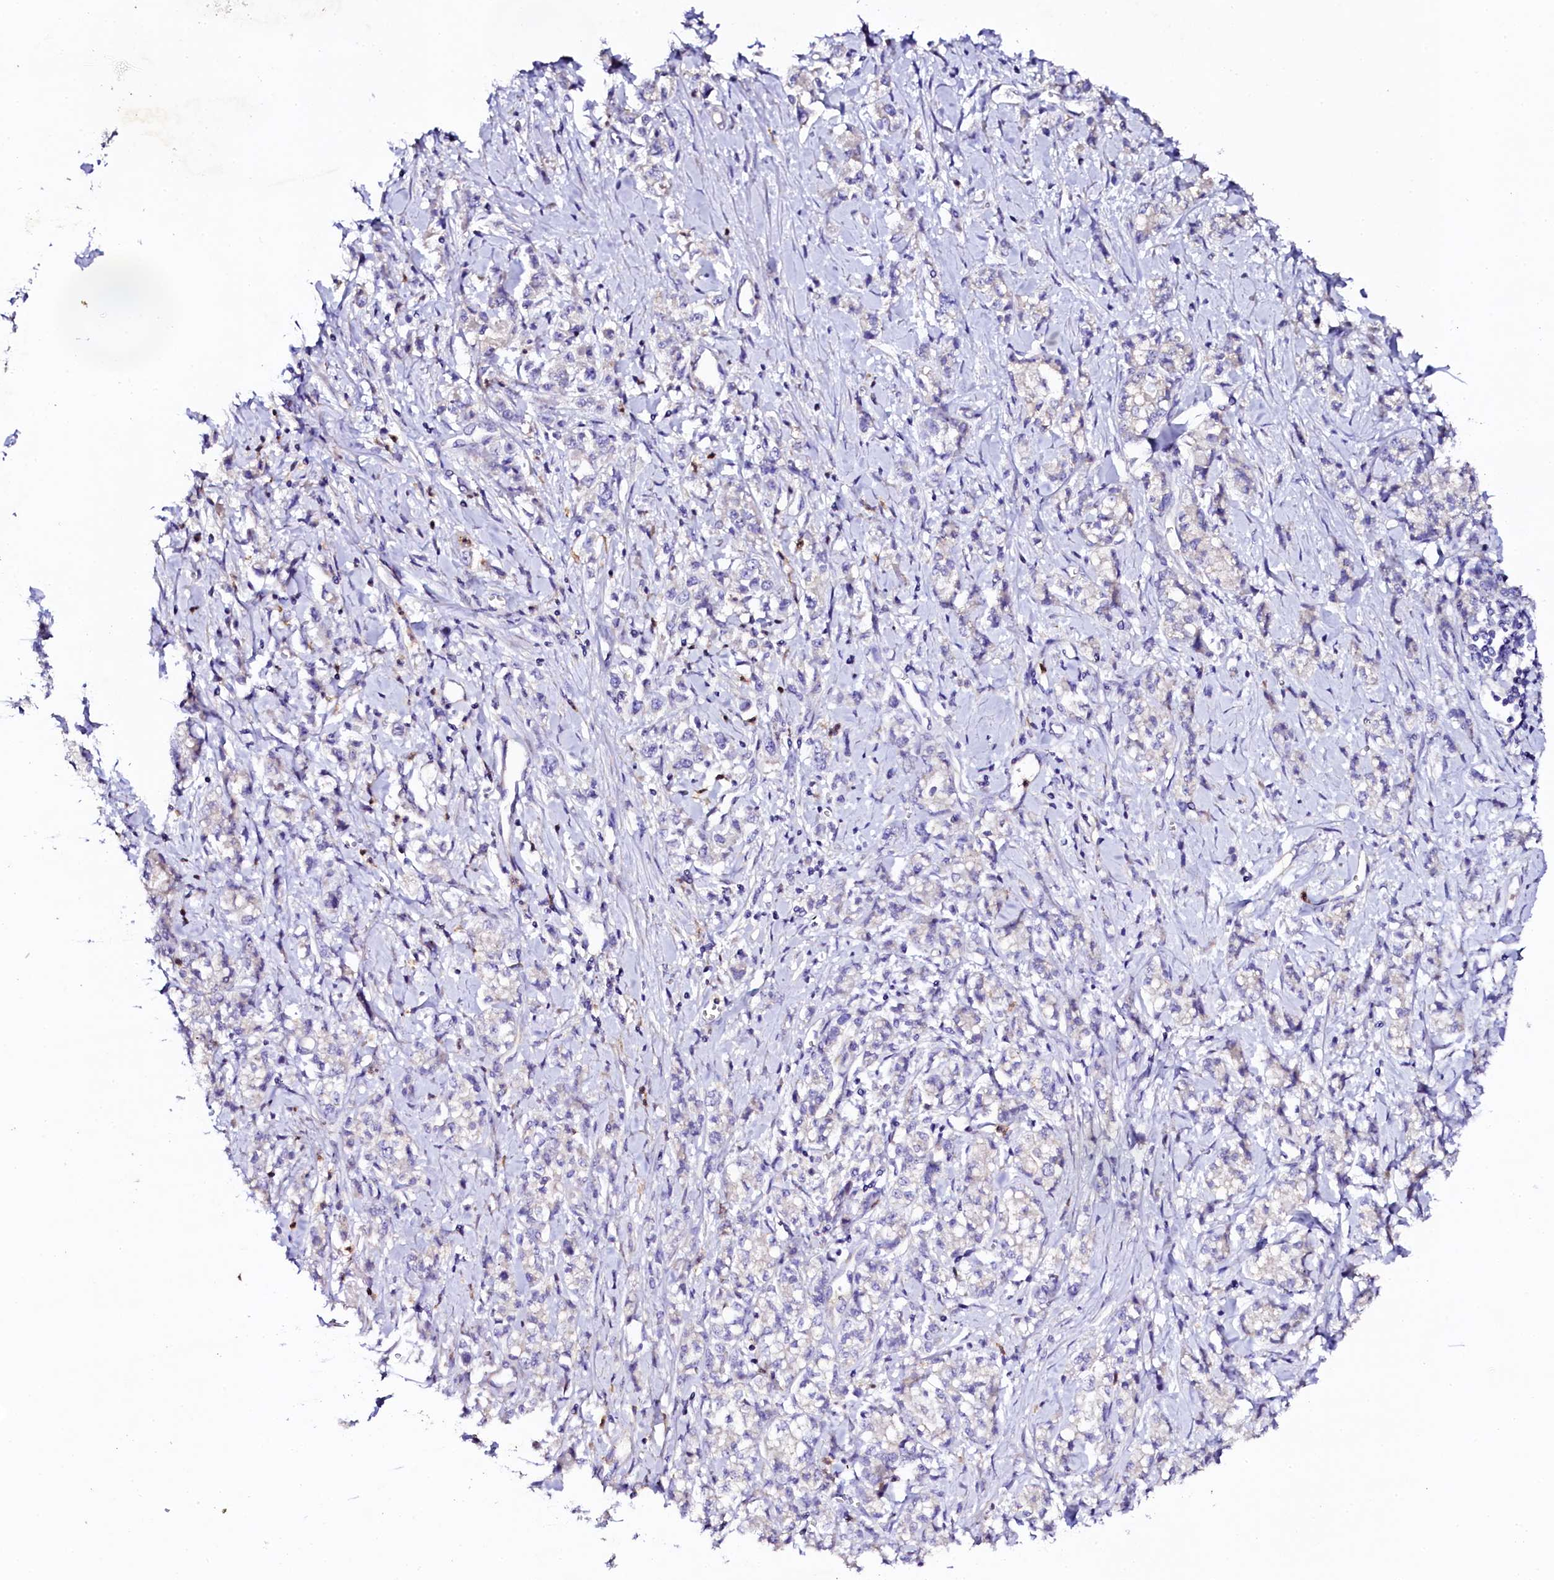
{"staining": {"intensity": "negative", "quantity": "none", "location": "none"}, "tissue": "stomach cancer", "cell_type": "Tumor cells", "image_type": "cancer", "snomed": [{"axis": "morphology", "description": "Adenocarcinoma, NOS"}, {"axis": "topography", "description": "Stomach"}], "caption": "Stomach cancer (adenocarcinoma) was stained to show a protein in brown. There is no significant expression in tumor cells.", "gene": "NAA16", "patient": {"sex": "female", "age": 76}}